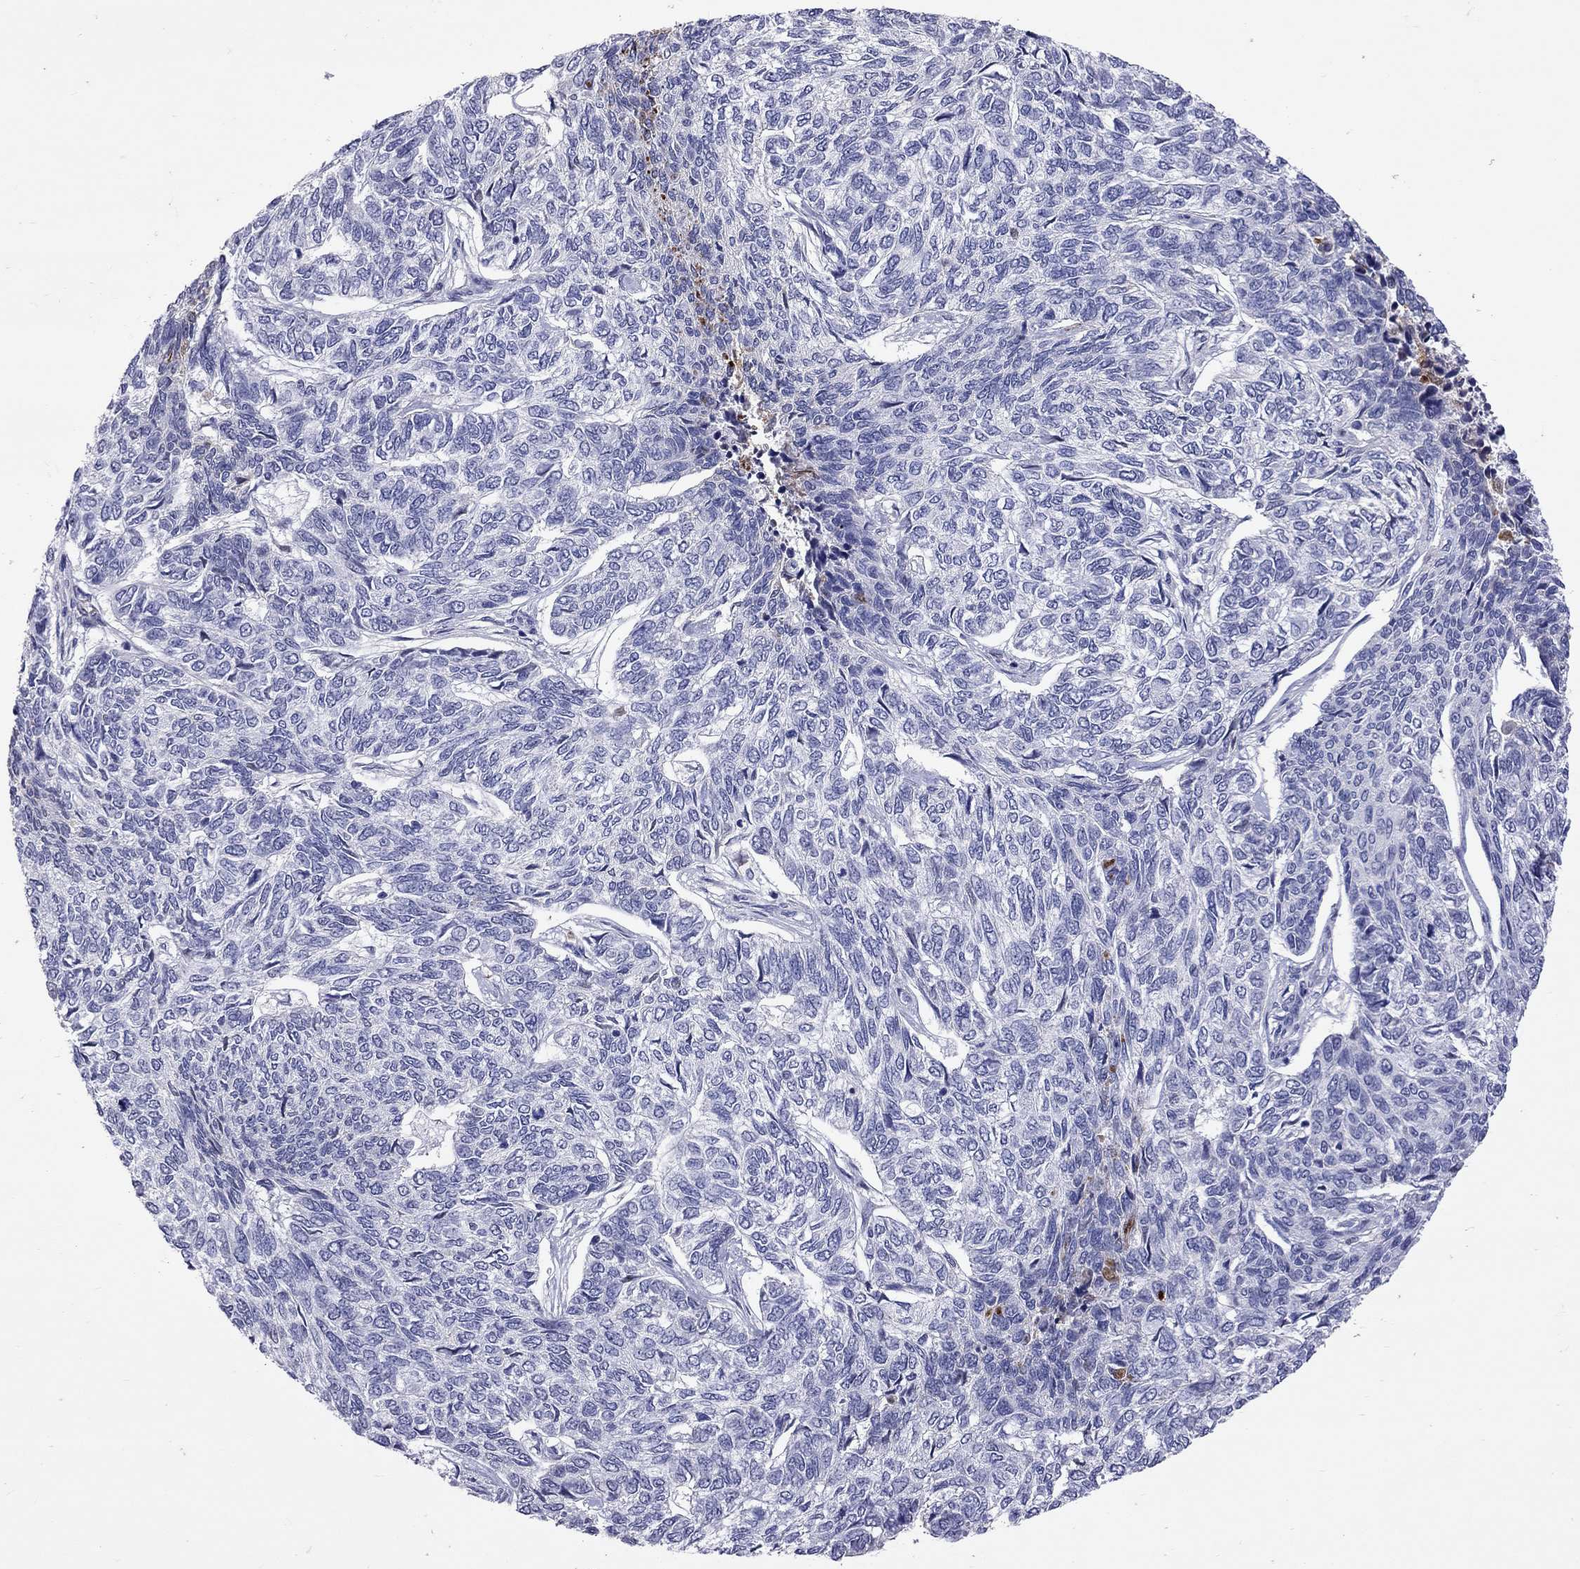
{"staining": {"intensity": "negative", "quantity": "none", "location": "none"}, "tissue": "skin cancer", "cell_type": "Tumor cells", "image_type": "cancer", "snomed": [{"axis": "morphology", "description": "Basal cell carcinoma"}, {"axis": "topography", "description": "Skin"}], "caption": "IHC of human skin cancer shows no positivity in tumor cells.", "gene": "SERPINA3", "patient": {"sex": "female", "age": 65}}